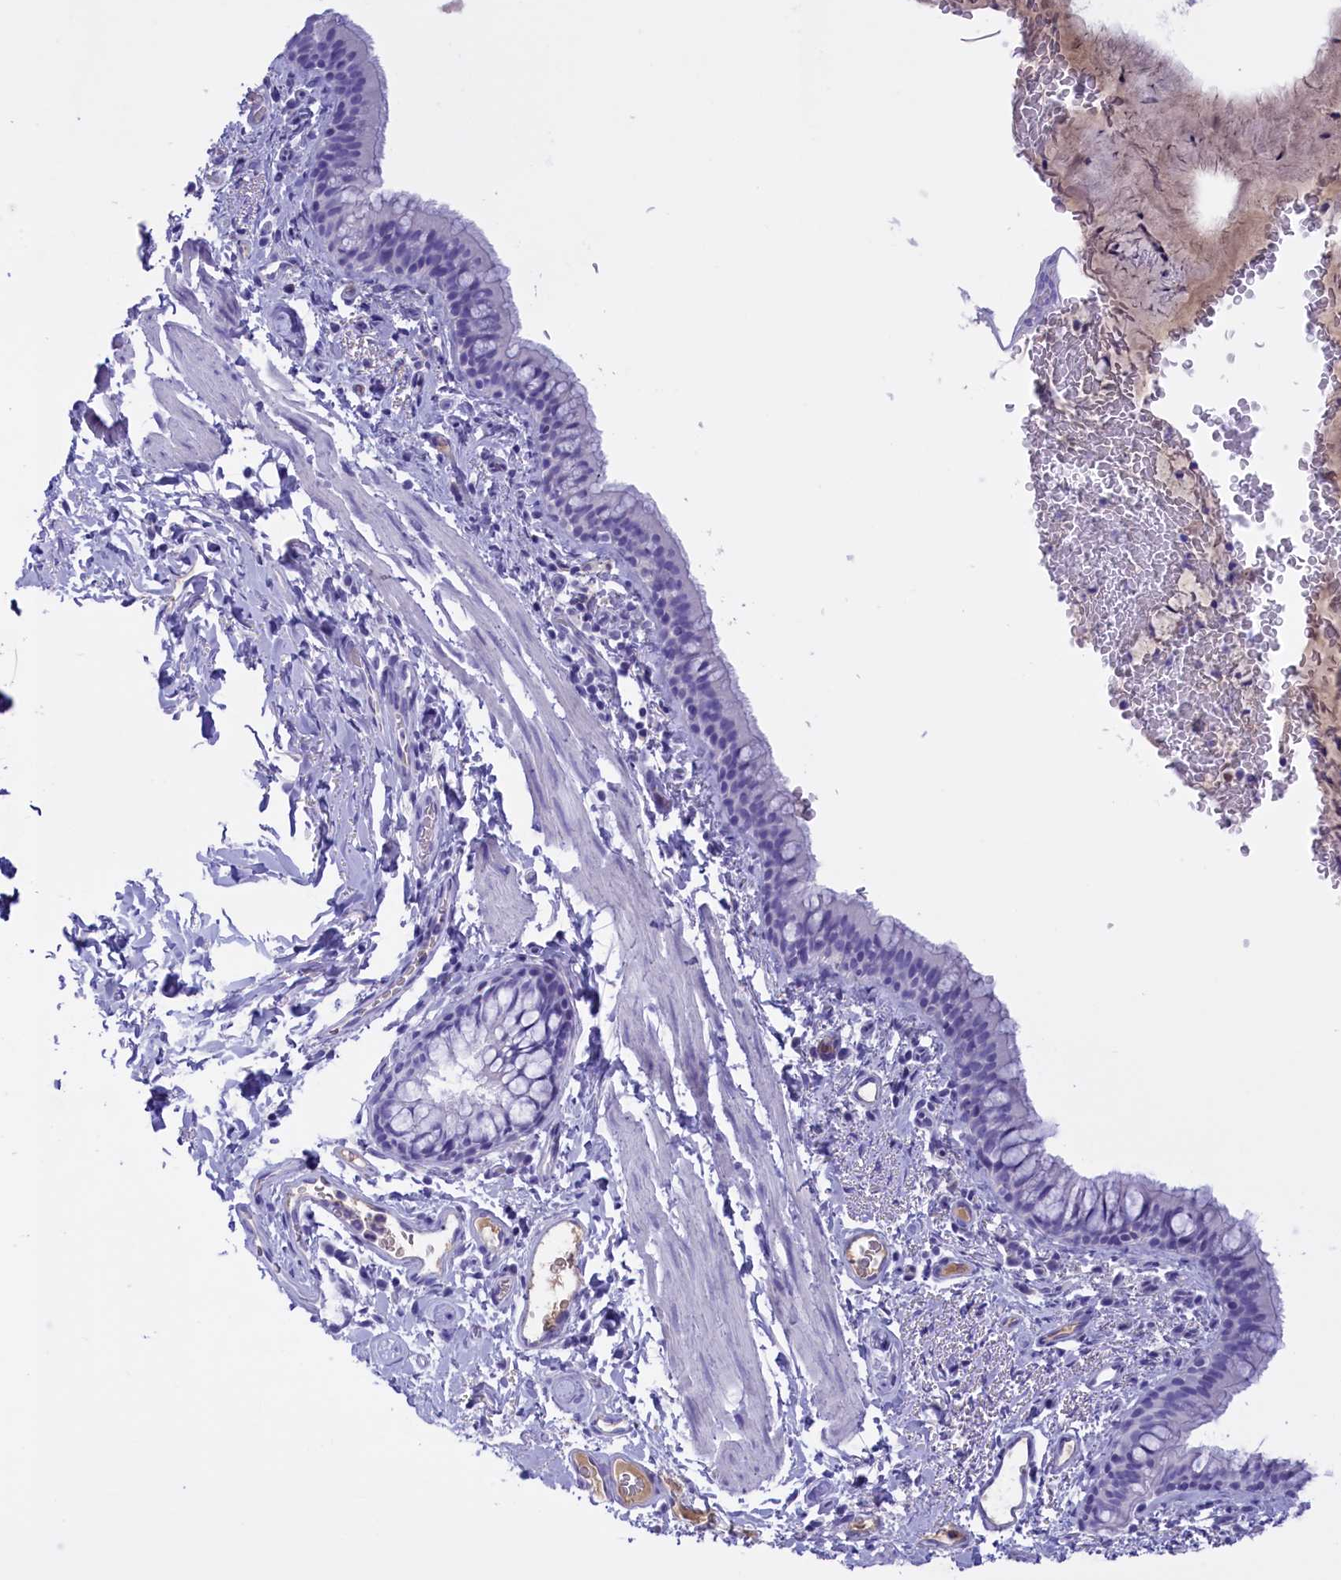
{"staining": {"intensity": "negative", "quantity": "none", "location": "none"}, "tissue": "bronchus", "cell_type": "Respiratory epithelial cells", "image_type": "normal", "snomed": [{"axis": "morphology", "description": "Normal tissue, NOS"}, {"axis": "topography", "description": "Cartilage tissue"}, {"axis": "topography", "description": "Bronchus"}], "caption": "Immunohistochemistry image of normal bronchus: bronchus stained with DAB shows no significant protein staining in respiratory epithelial cells. (DAB IHC visualized using brightfield microscopy, high magnification).", "gene": "PROK2", "patient": {"sex": "female", "age": 36}}